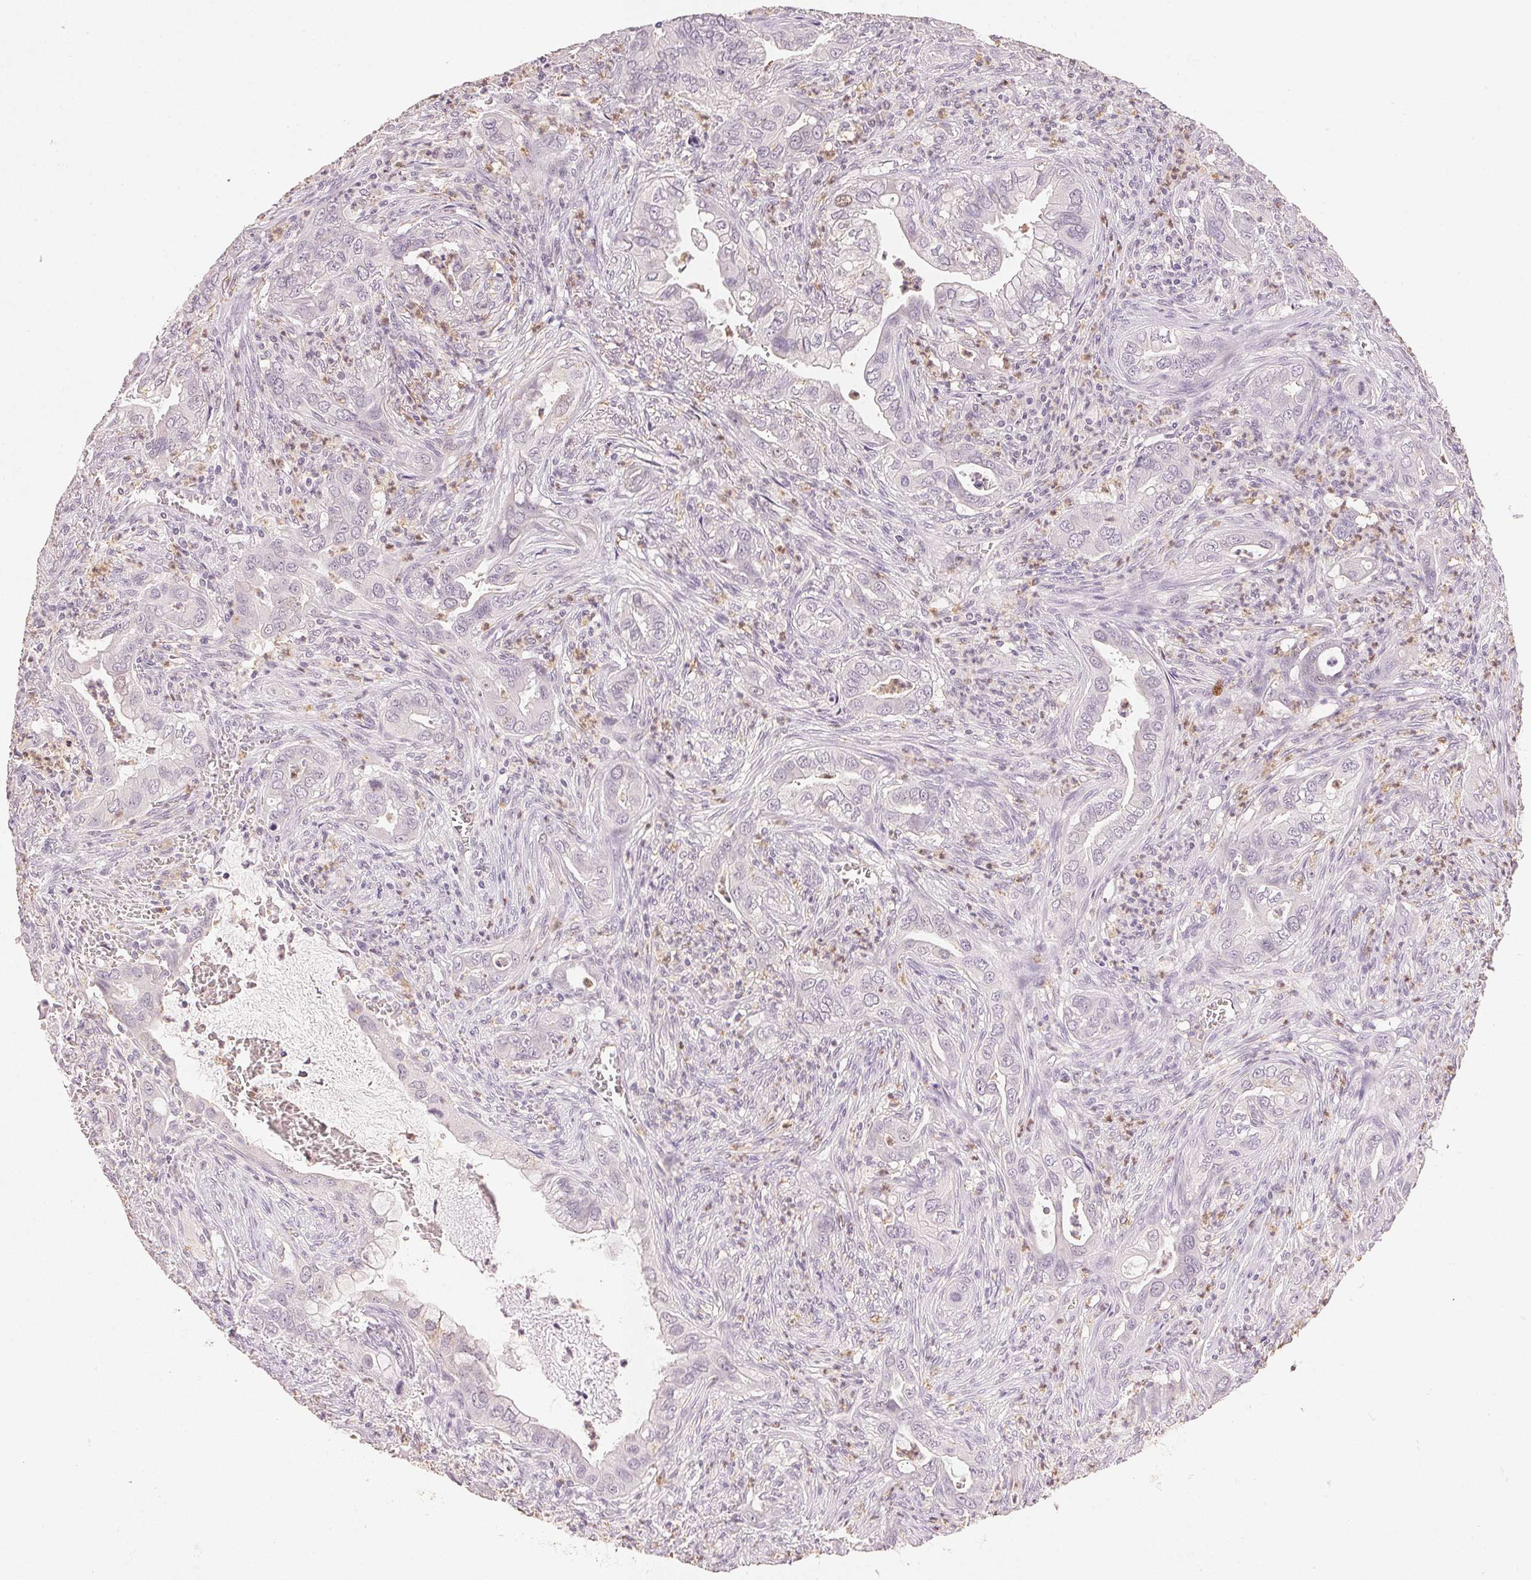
{"staining": {"intensity": "negative", "quantity": "none", "location": "none"}, "tissue": "lung cancer", "cell_type": "Tumor cells", "image_type": "cancer", "snomed": [{"axis": "morphology", "description": "Adenocarcinoma, NOS"}, {"axis": "topography", "description": "Lung"}], "caption": "DAB immunohistochemical staining of human adenocarcinoma (lung) reveals no significant expression in tumor cells. (IHC, brightfield microscopy, high magnification).", "gene": "SMTN", "patient": {"sex": "male", "age": 65}}